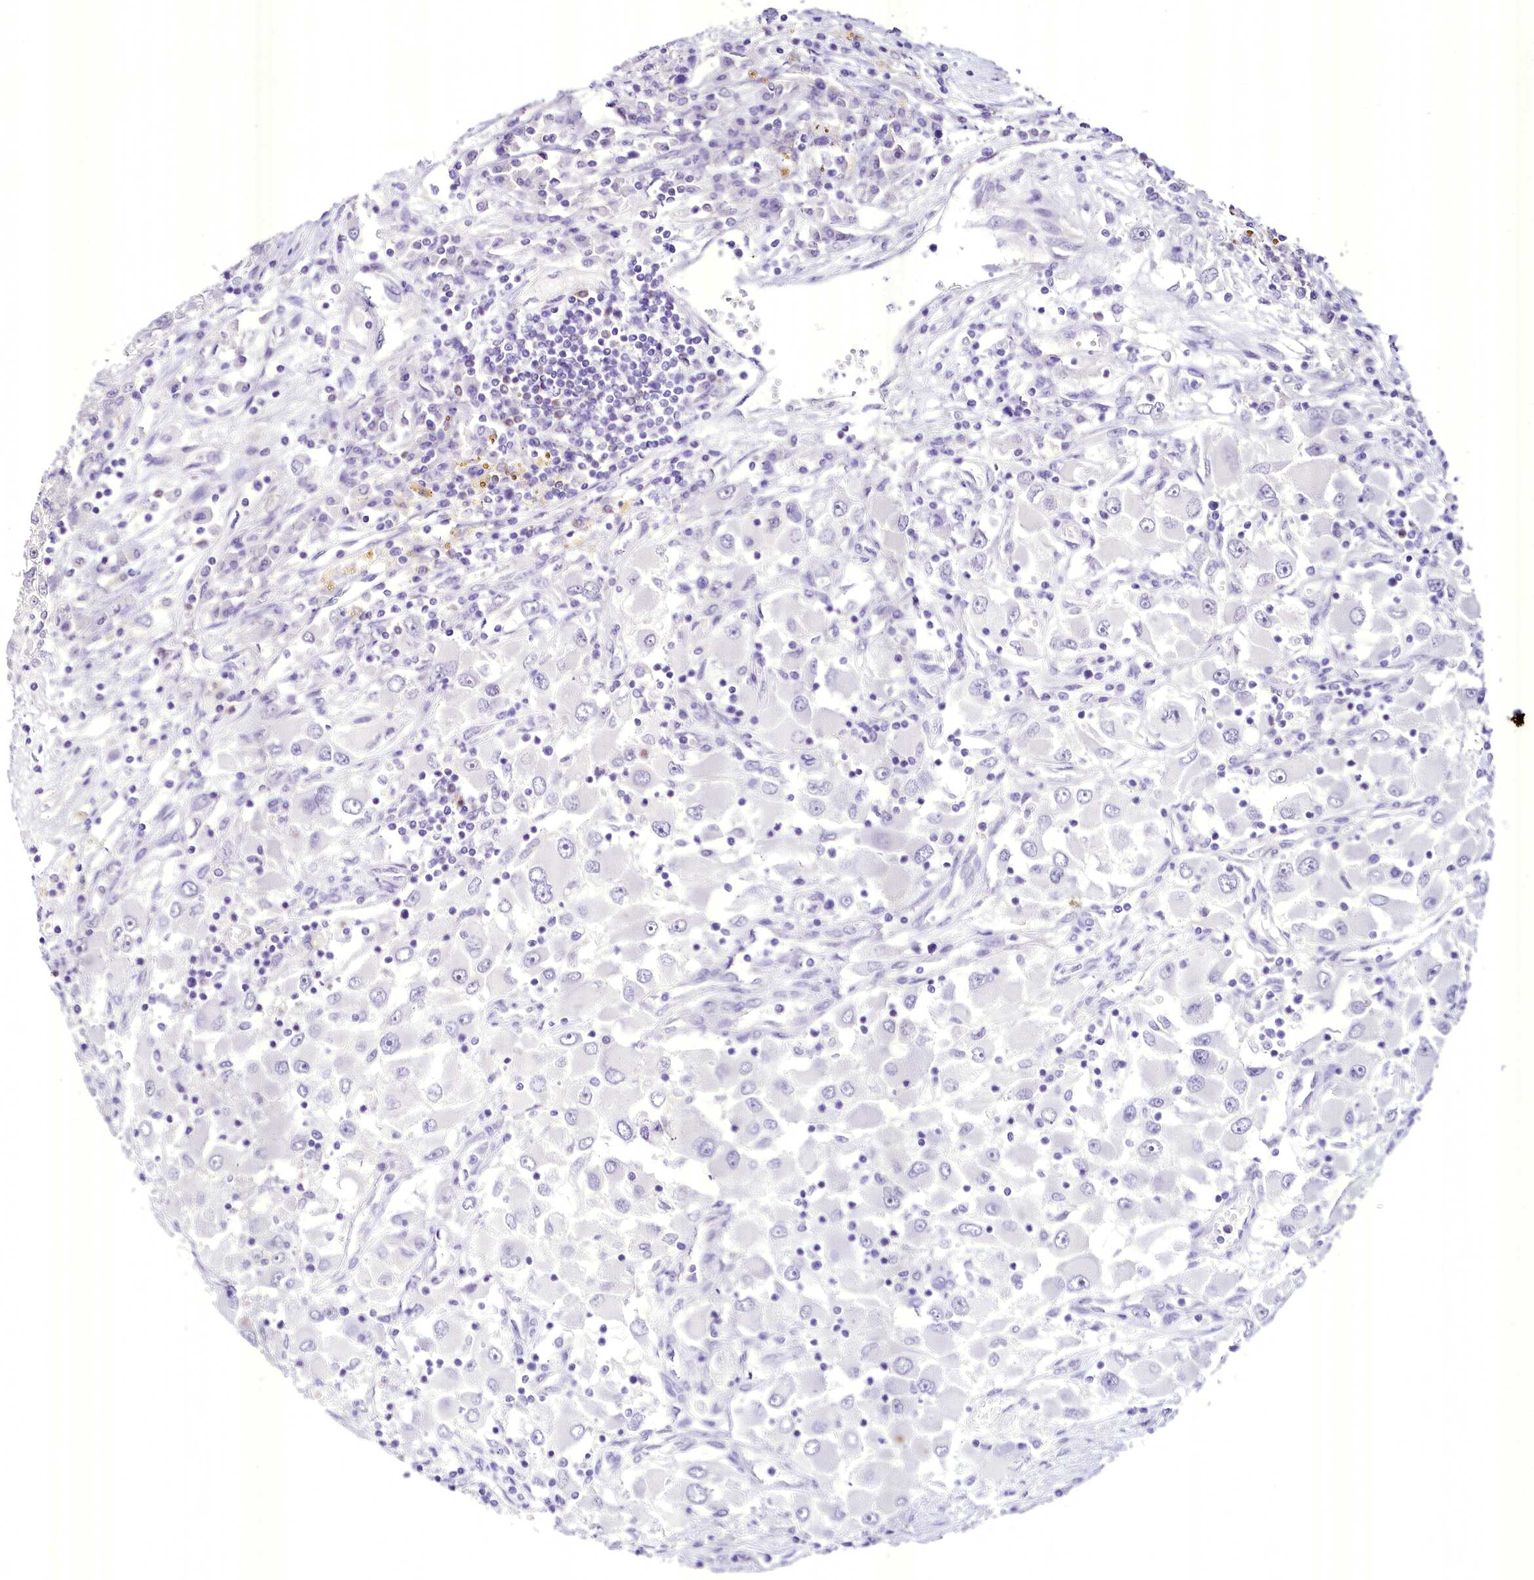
{"staining": {"intensity": "negative", "quantity": "none", "location": "none"}, "tissue": "renal cancer", "cell_type": "Tumor cells", "image_type": "cancer", "snomed": [{"axis": "morphology", "description": "Adenocarcinoma, NOS"}, {"axis": "topography", "description": "Kidney"}], "caption": "High power microscopy photomicrograph of an immunohistochemistry (IHC) histopathology image of renal cancer (adenocarcinoma), revealing no significant staining in tumor cells. The staining was performed using DAB to visualize the protein expression in brown, while the nuclei were stained in blue with hematoxylin (Magnification: 20x).", "gene": "BANK1", "patient": {"sex": "female", "age": 52}}